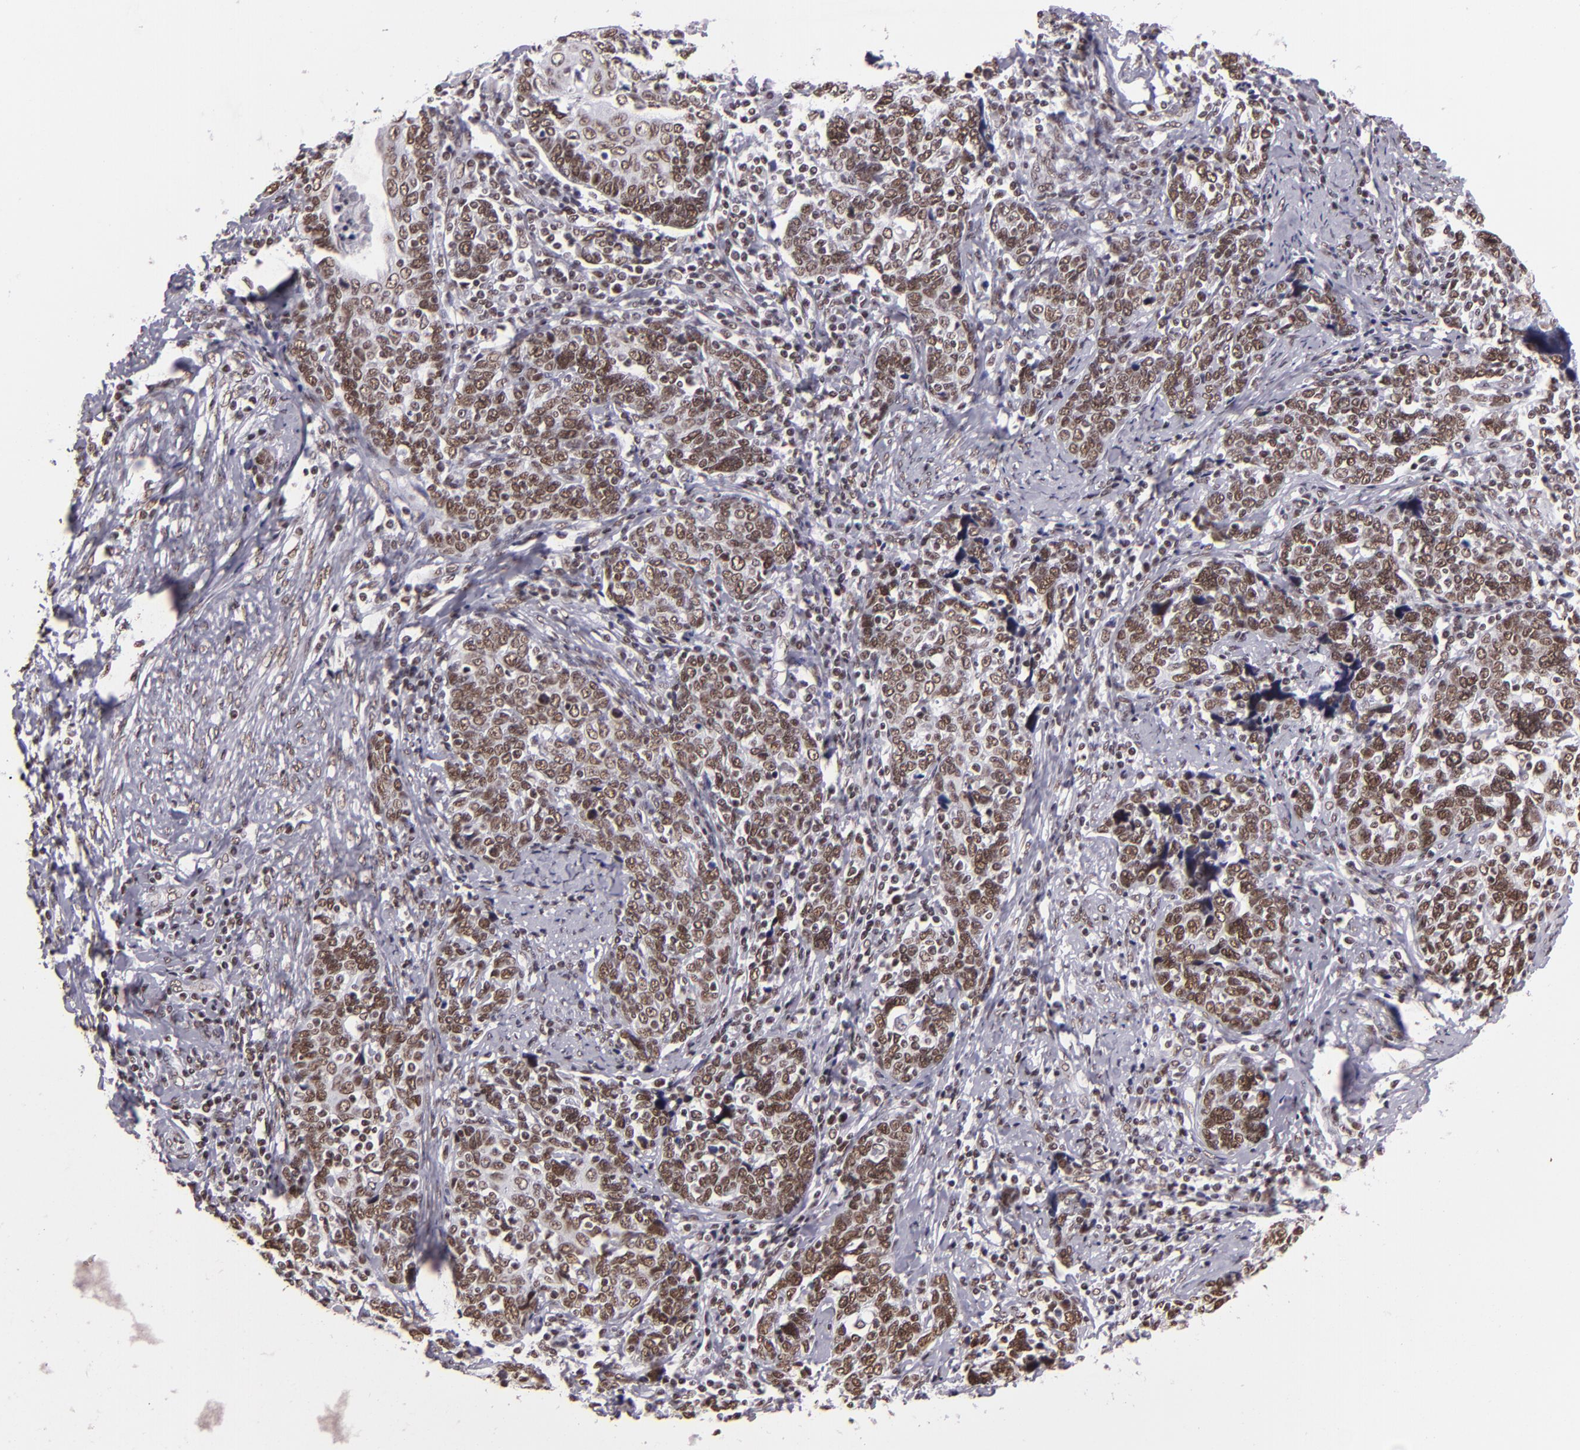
{"staining": {"intensity": "moderate", "quantity": ">75%", "location": "nuclear"}, "tissue": "cervical cancer", "cell_type": "Tumor cells", "image_type": "cancer", "snomed": [{"axis": "morphology", "description": "Squamous cell carcinoma, NOS"}, {"axis": "topography", "description": "Cervix"}], "caption": "Moderate nuclear protein staining is appreciated in about >75% of tumor cells in cervical squamous cell carcinoma.", "gene": "BRD8", "patient": {"sex": "female", "age": 41}}